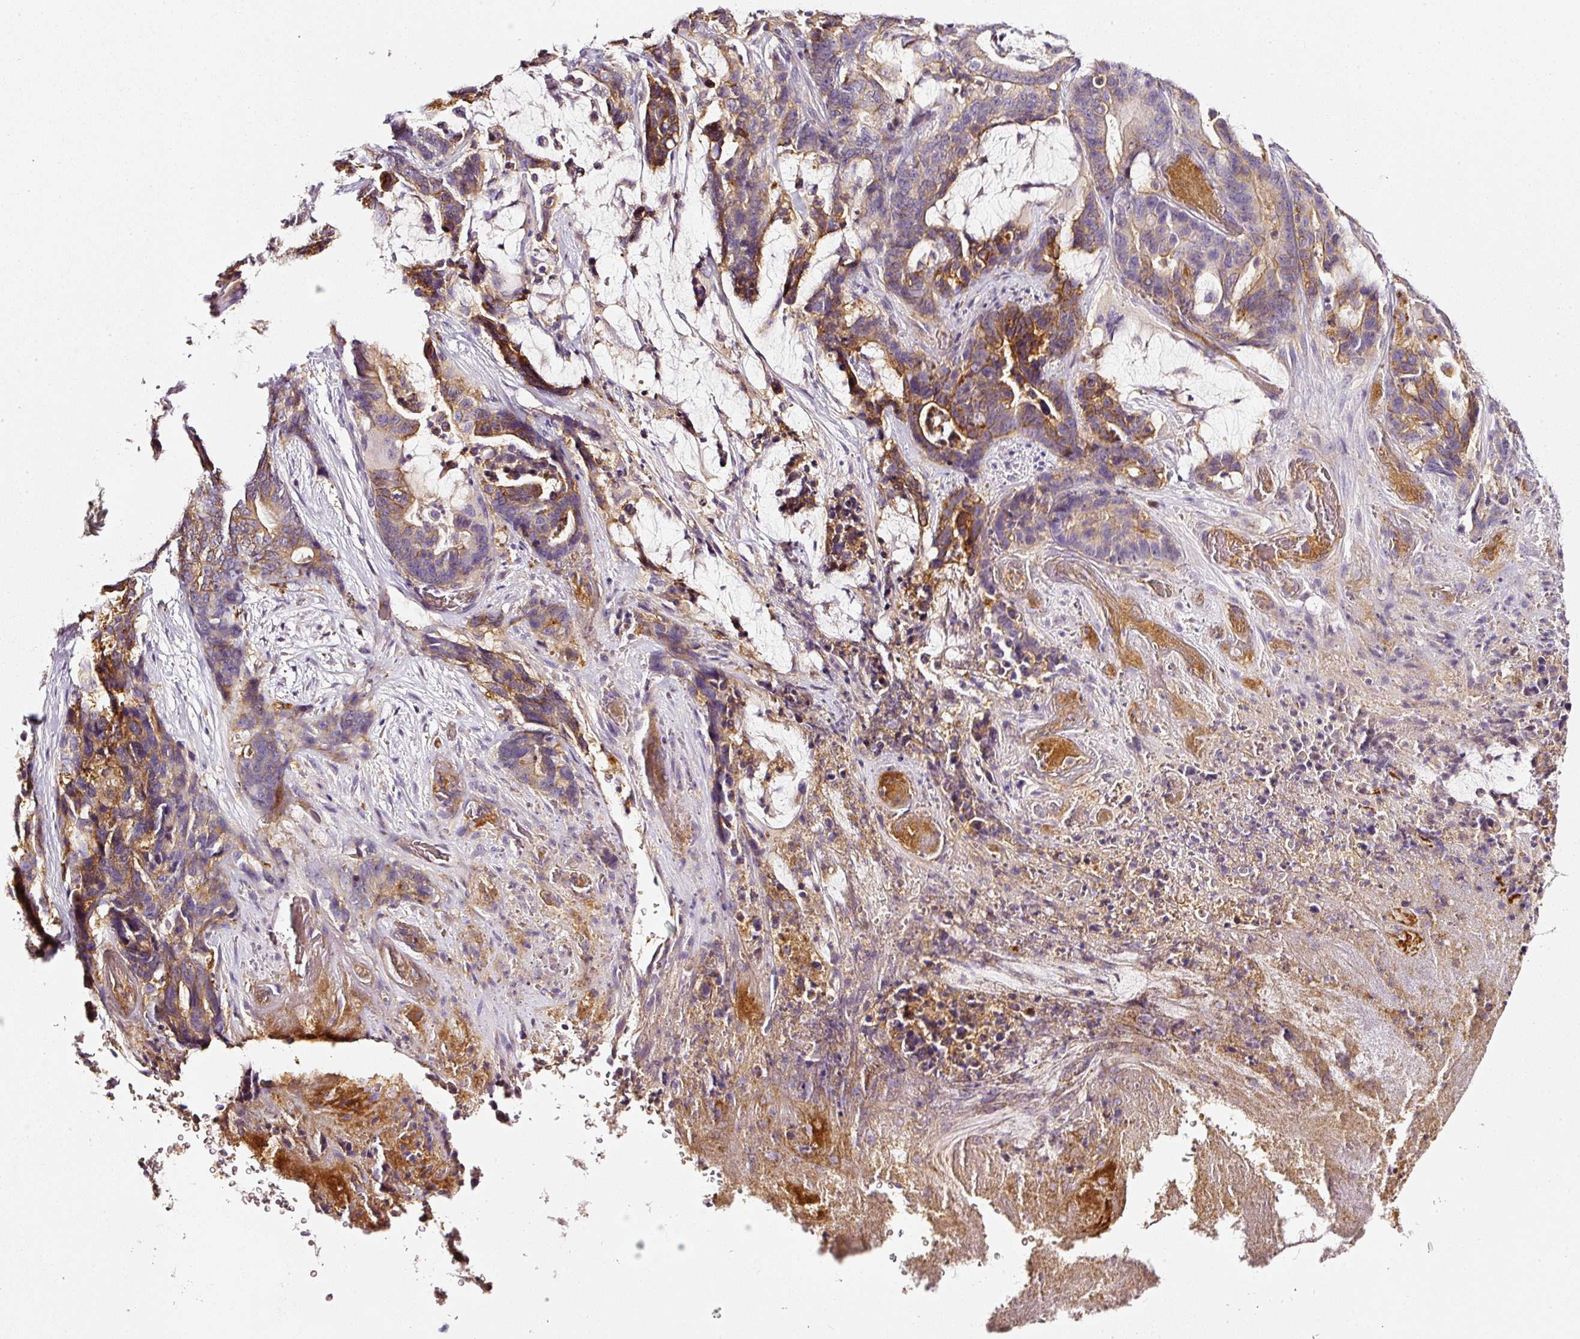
{"staining": {"intensity": "moderate", "quantity": "25%-75%", "location": "cytoplasmic/membranous"}, "tissue": "stomach cancer", "cell_type": "Tumor cells", "image_type": "cancer", "snomed": [{"axis": "morphology", "description": "Normal tissue, NOS"}, {"axis": "morphology", "description": "Adenocarcinoma, NOS"}, {"axis": "topography", "description": "Stomach"}], "caption": "Stomach adenocarcinoma tissue shows moderate cytoplasmic/membranous positivity in approximately 25%-75% of tumor cells, visualized by immunohistochemistry. The staining was performed using DAB, with brown indicating positive protein expression. Nuclei are stained blue with hematoxylin.", "gene": "CD47", "patient": {"sex": "female", "age": 64}}